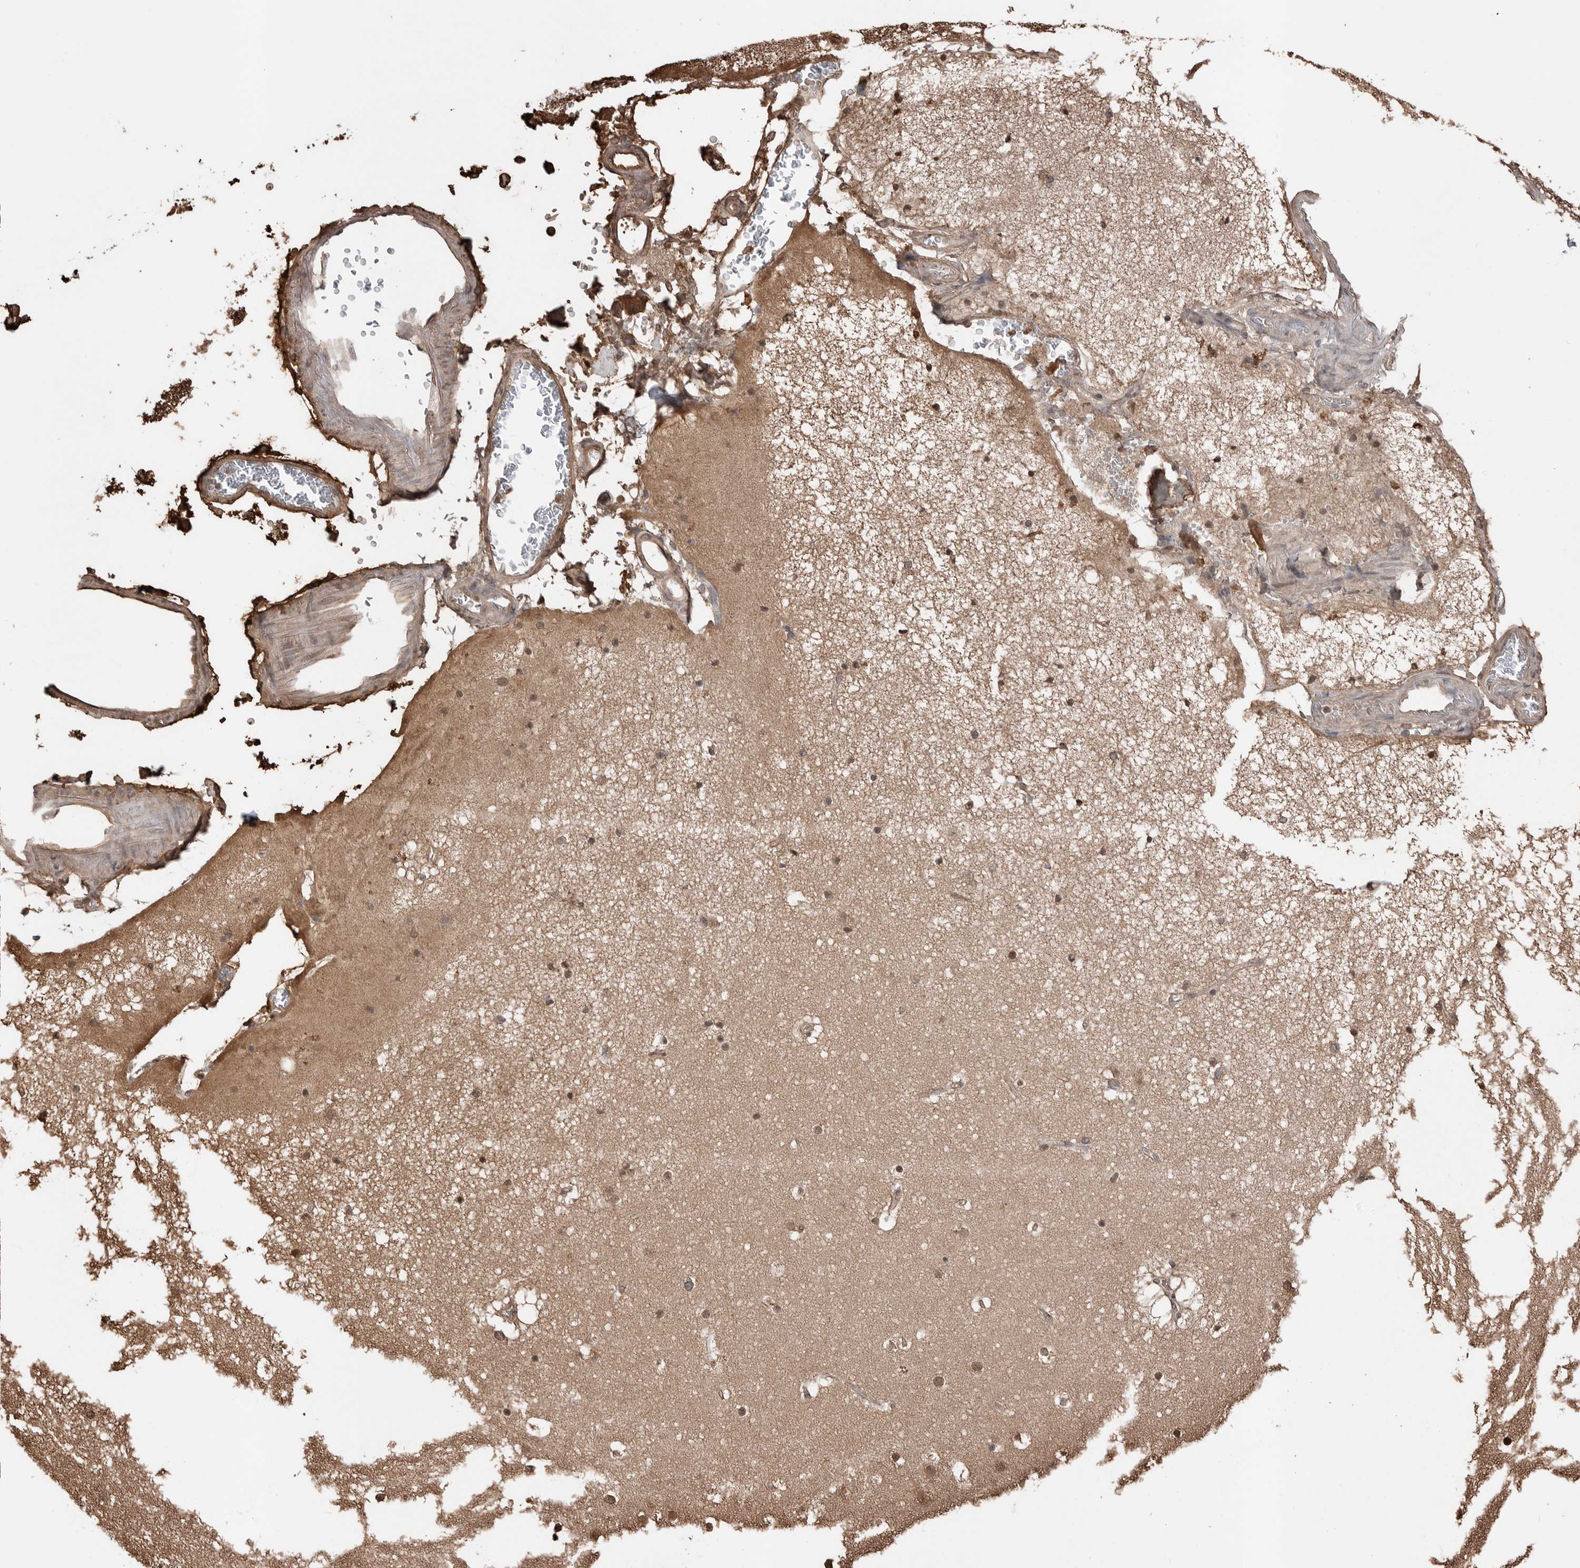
{"staining": {"intensity": "weak", "quantity": "25%-75%", "location": "cytoplasmic/membranous"}, "tissue": "cerebral cortex", "cell_type": "Endothelial cells", "image_type": "normal", "snomed": [{"axis": "morphology", "description": "Normal tissue, NOS"}, {"axis": "topography", "description": "Cerebral cortex"}], "caption": "Protein expression analysis of normal cerebral cortex demonstrates weak cytoplasmic/membranous staining in about 25%-75% of endothelial cells. The protein is stained brown, and the nuclei are stained in blue (DAB (3,3'-diaminobenzidine) IHC with brightfield microscopy, high magnification).", "gene": "PEAK1", "patient": {"sex": "male", "age": 57}}